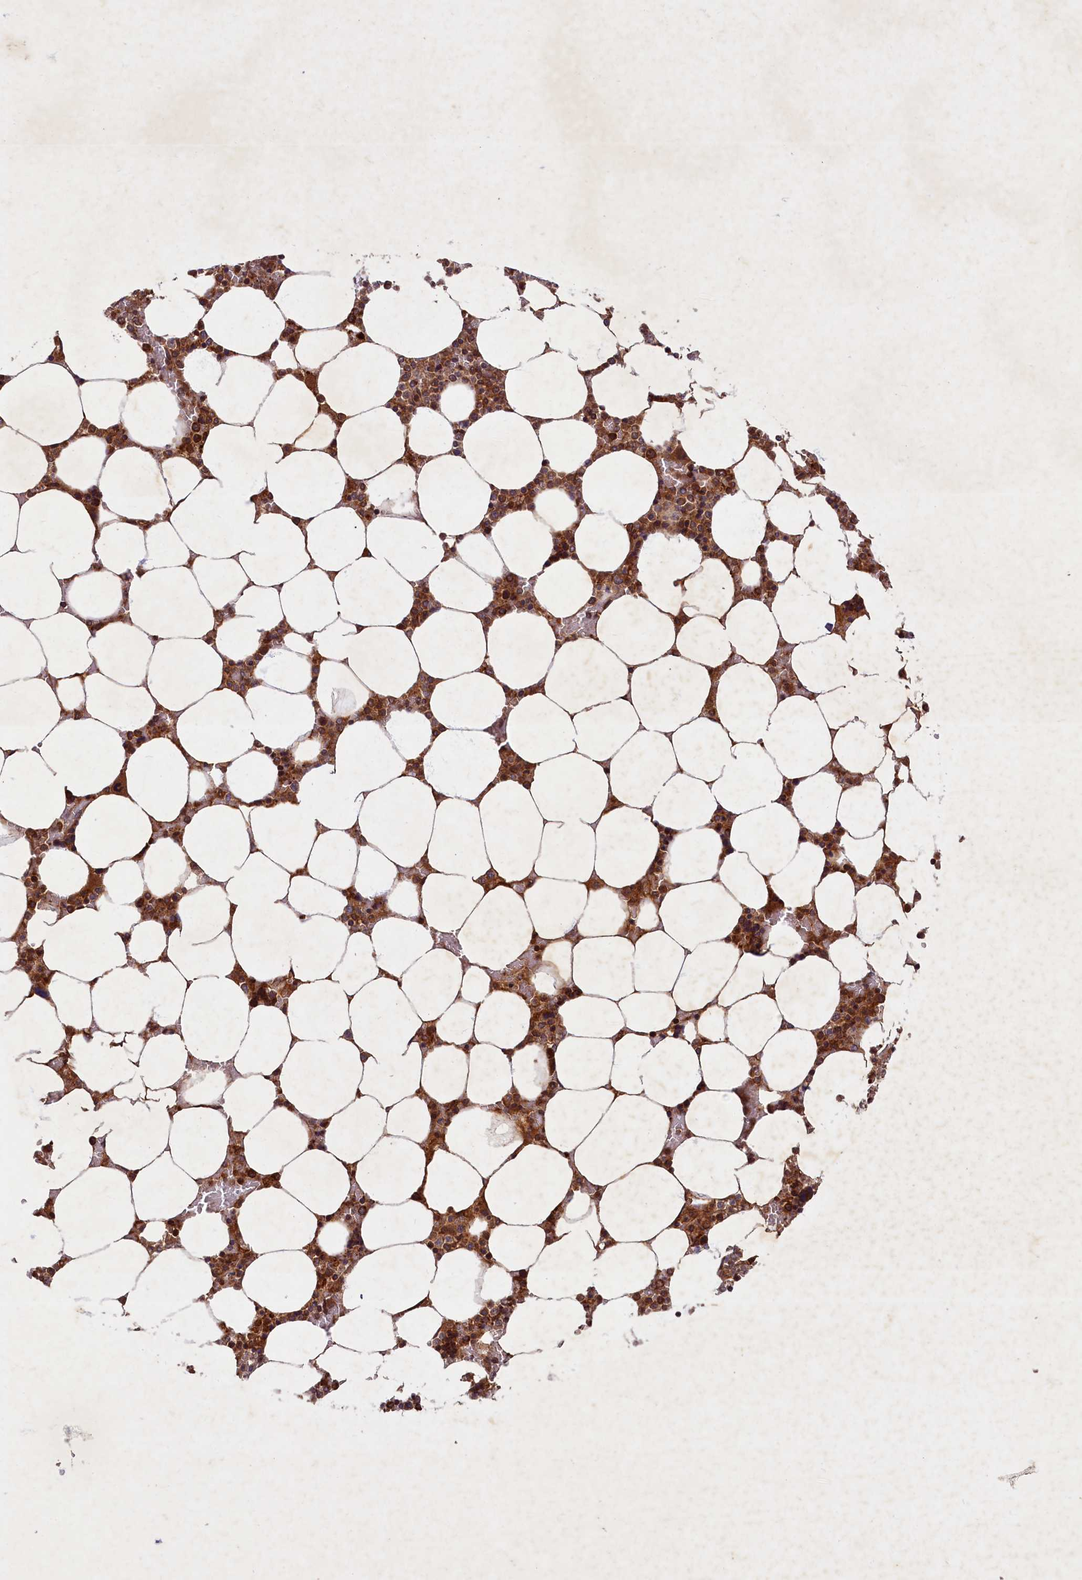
{"staining": {"intensity": "strong", "quantity": "25%-75%", "location": "cytoplasmic/membranous,nuclear"}, "tissue": "bone marrow", "cell_type": "Hematopoietic cells", "image_type": "normal", "snomed": [{"axis": "morphology", "description": "Normal tissue, NOS"}, {"axis": "topography", "description": "Bone marrow"}], "caption": "Immunohistochemical staining of benign bone marrow displays strong cytoplasmic/membranous,nuclear protein staining in approximately 25%-75% of hematopoietic cells.", "gene": "SLC11A2", "patient": {"sex": "male", "age": 64}}